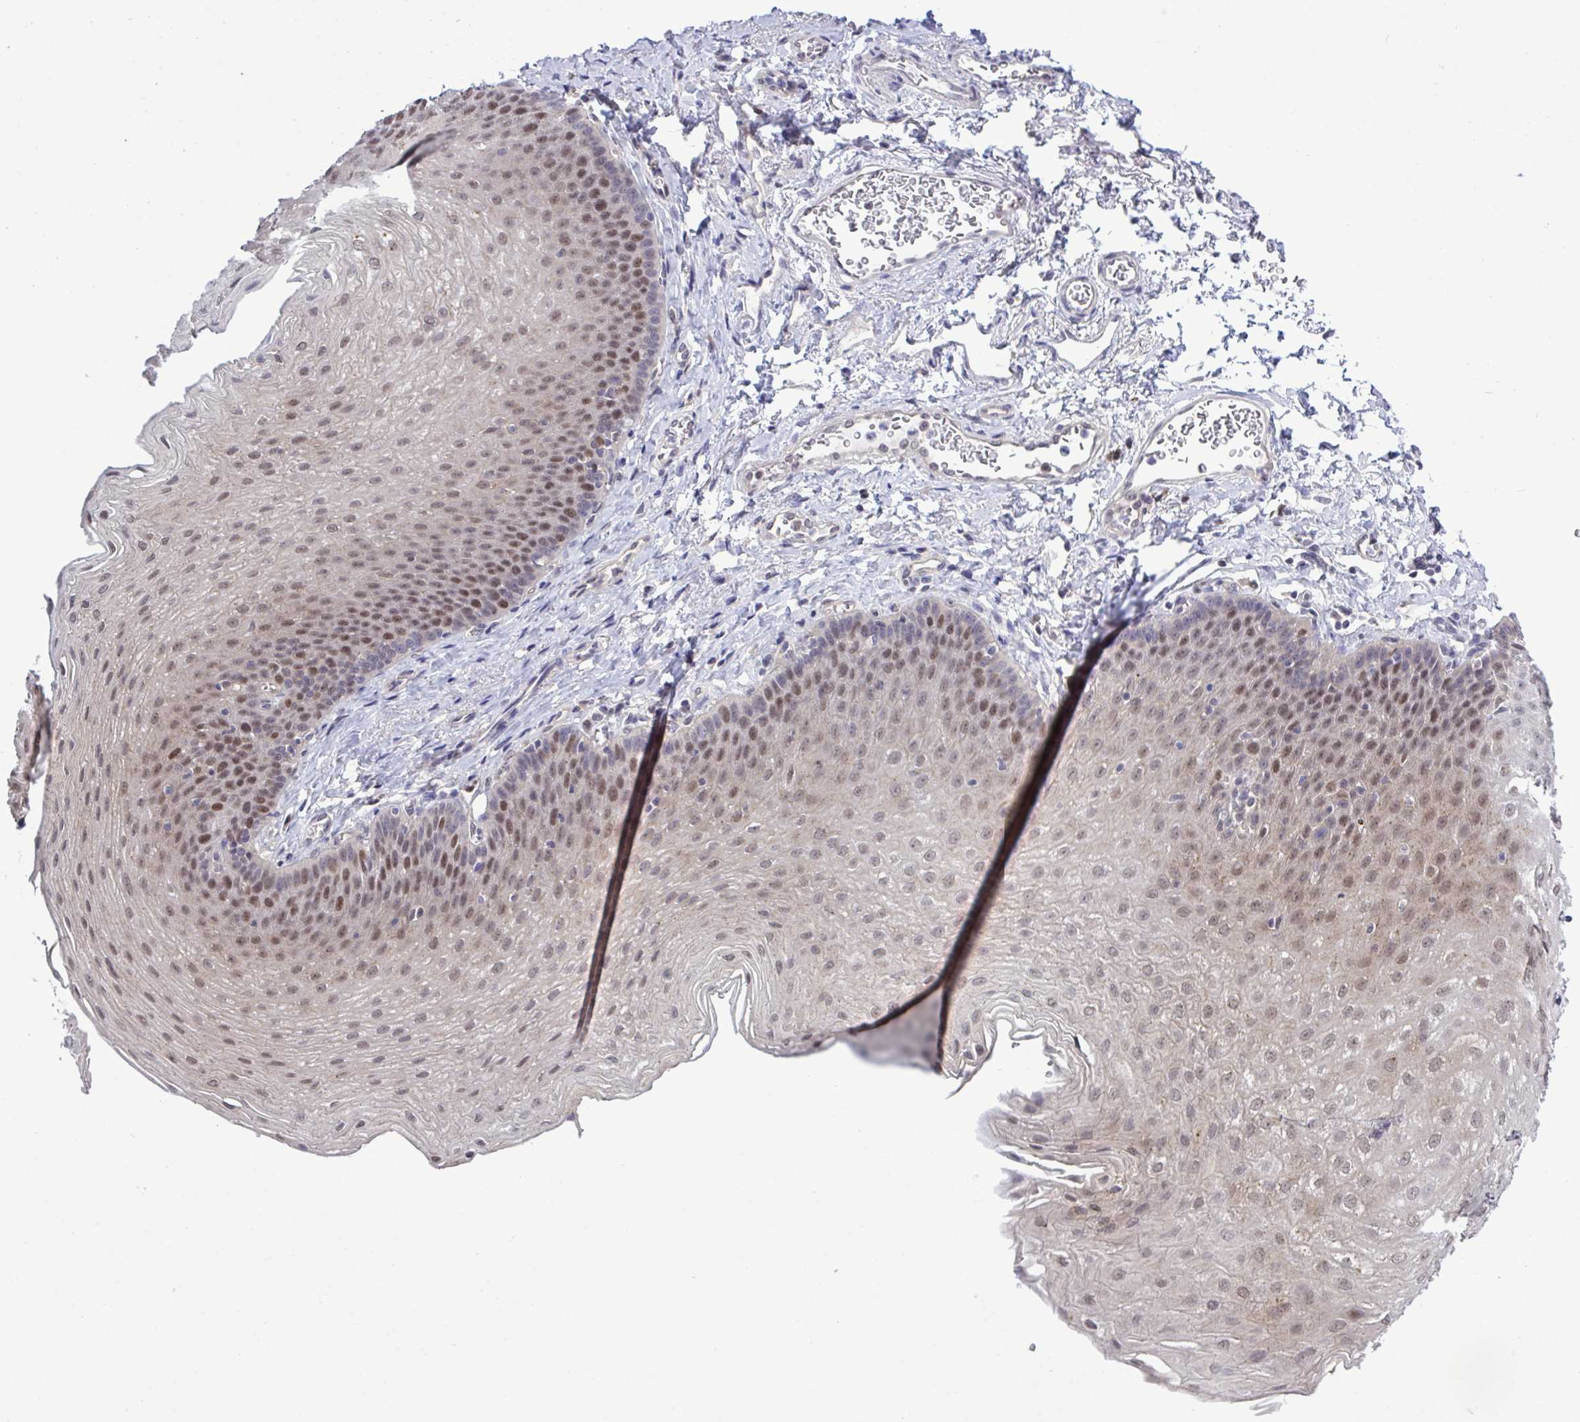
{"staining": {"intensity": "moderate", "quantity": "25%-75%", "location": "nuclear"}, "tissue": "esophagus", "cell_type": "Squamous epithelial cells", "image_type": "normal", "snomed": [{"axis": "morphology", "description": "Normal tissue, NOS"}, {"axis": "topography", "description": "Esophagus"}], "caption": "Esophagus stained with a brown dye demonstrates moderate nuclear positive staining in about 25%-75% of squamous epithelial cells.", "gene": "ZNF444", "patient": {"sex": "female", "age": 81}}